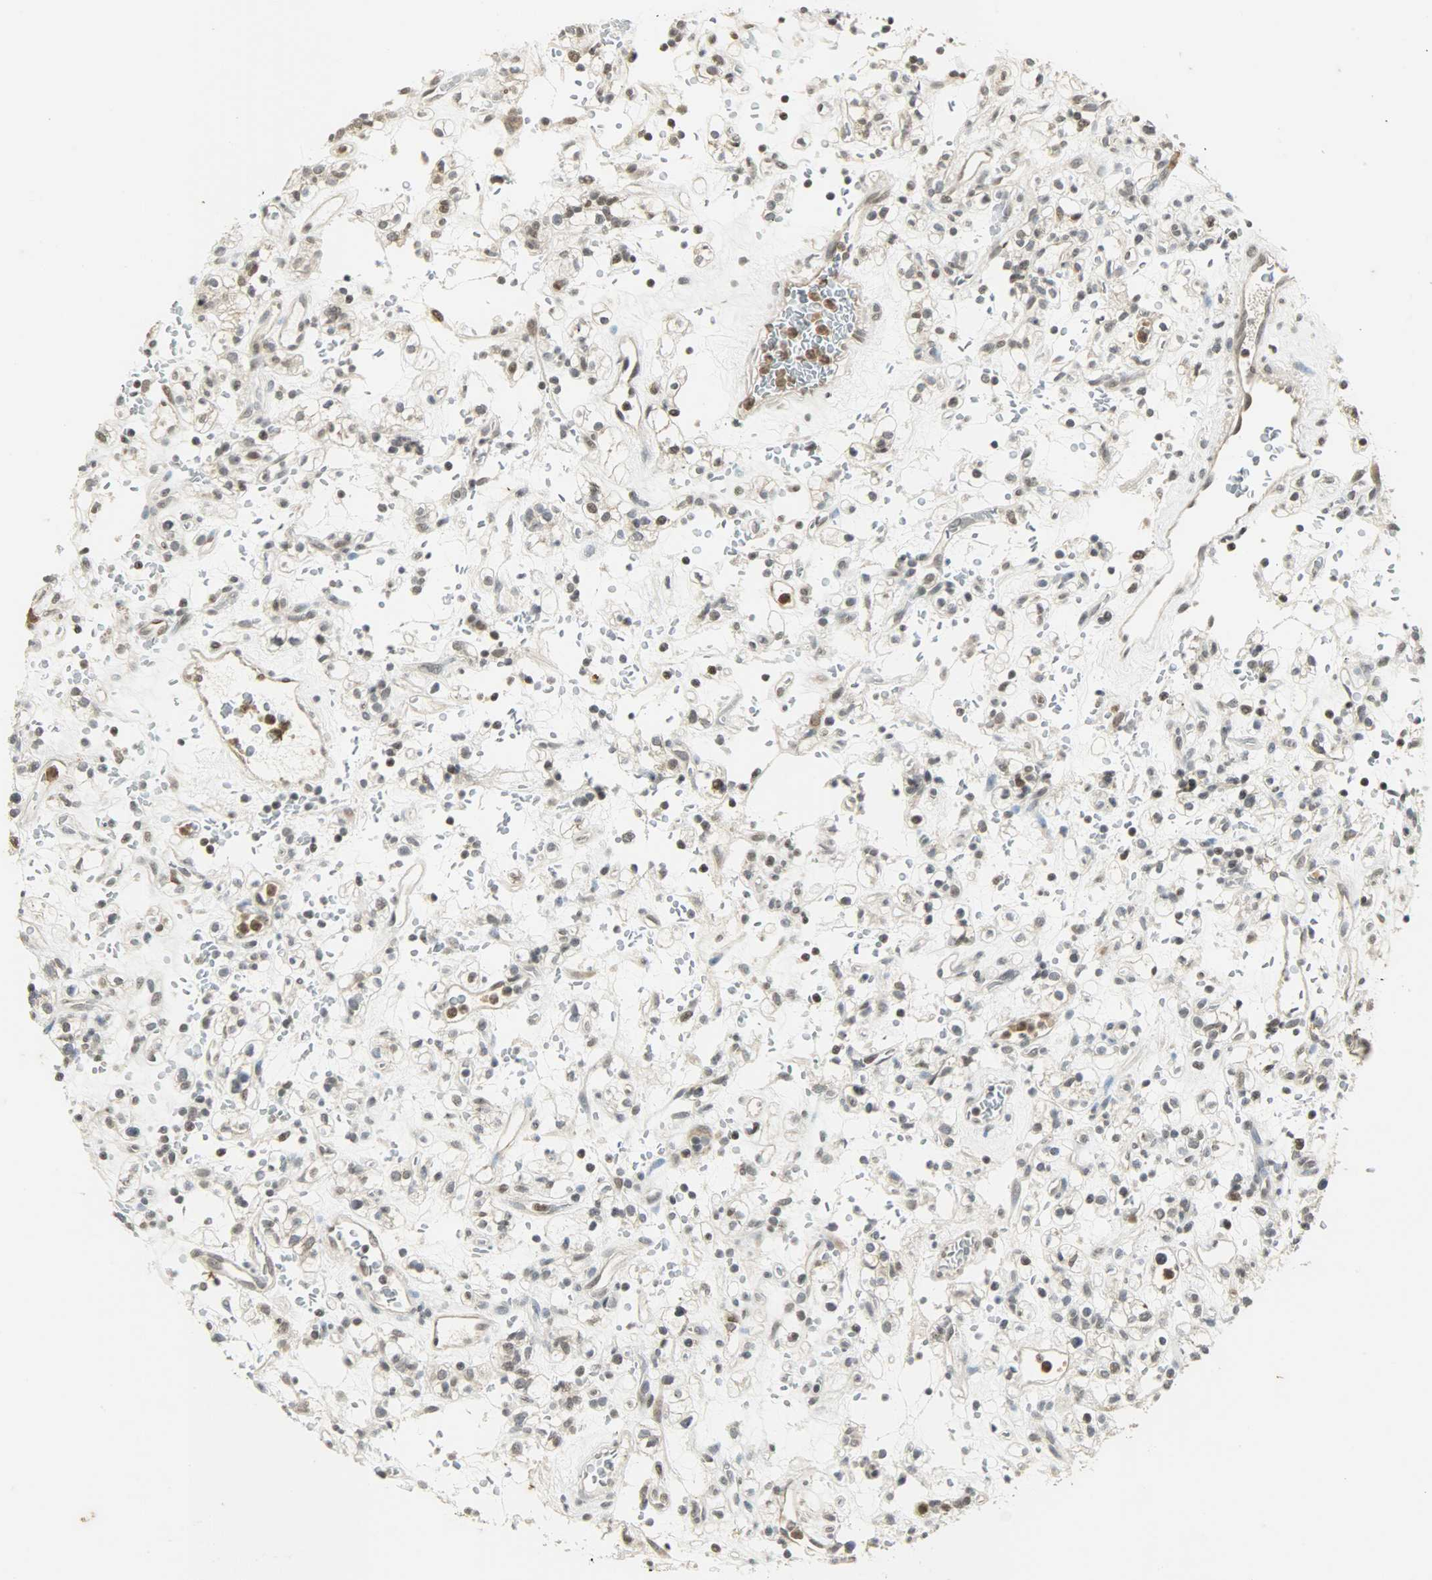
{"staining": {"intensity": "weak", "quantity": "25%-75%", "location": "nuclear"}, "tissue": "renal cancer", "cell_type": "Tumor cells", "image_type": "cancer", "snomed": [{"axis": "morphology", "description": "Normal tissue, NOS"}, {"axis": "morphology", "description": "Adenocarcinoma, NOS"}, {"axis": "topography", "description": "Kidney"}], "caption": "Weak nuclear protein staining is identified in approximately 25%-75% of tumor cells in renal adenocarcinoma. The staining was performed using DAB (3,3'-diaminobenzidine) to visualize the protein expression in brown, while the nuclei were stained in blue with hematoxylin (Magnification: 20x).", "gene": "SMARCA5", "patient": {"sex": "female", "age": 72}}